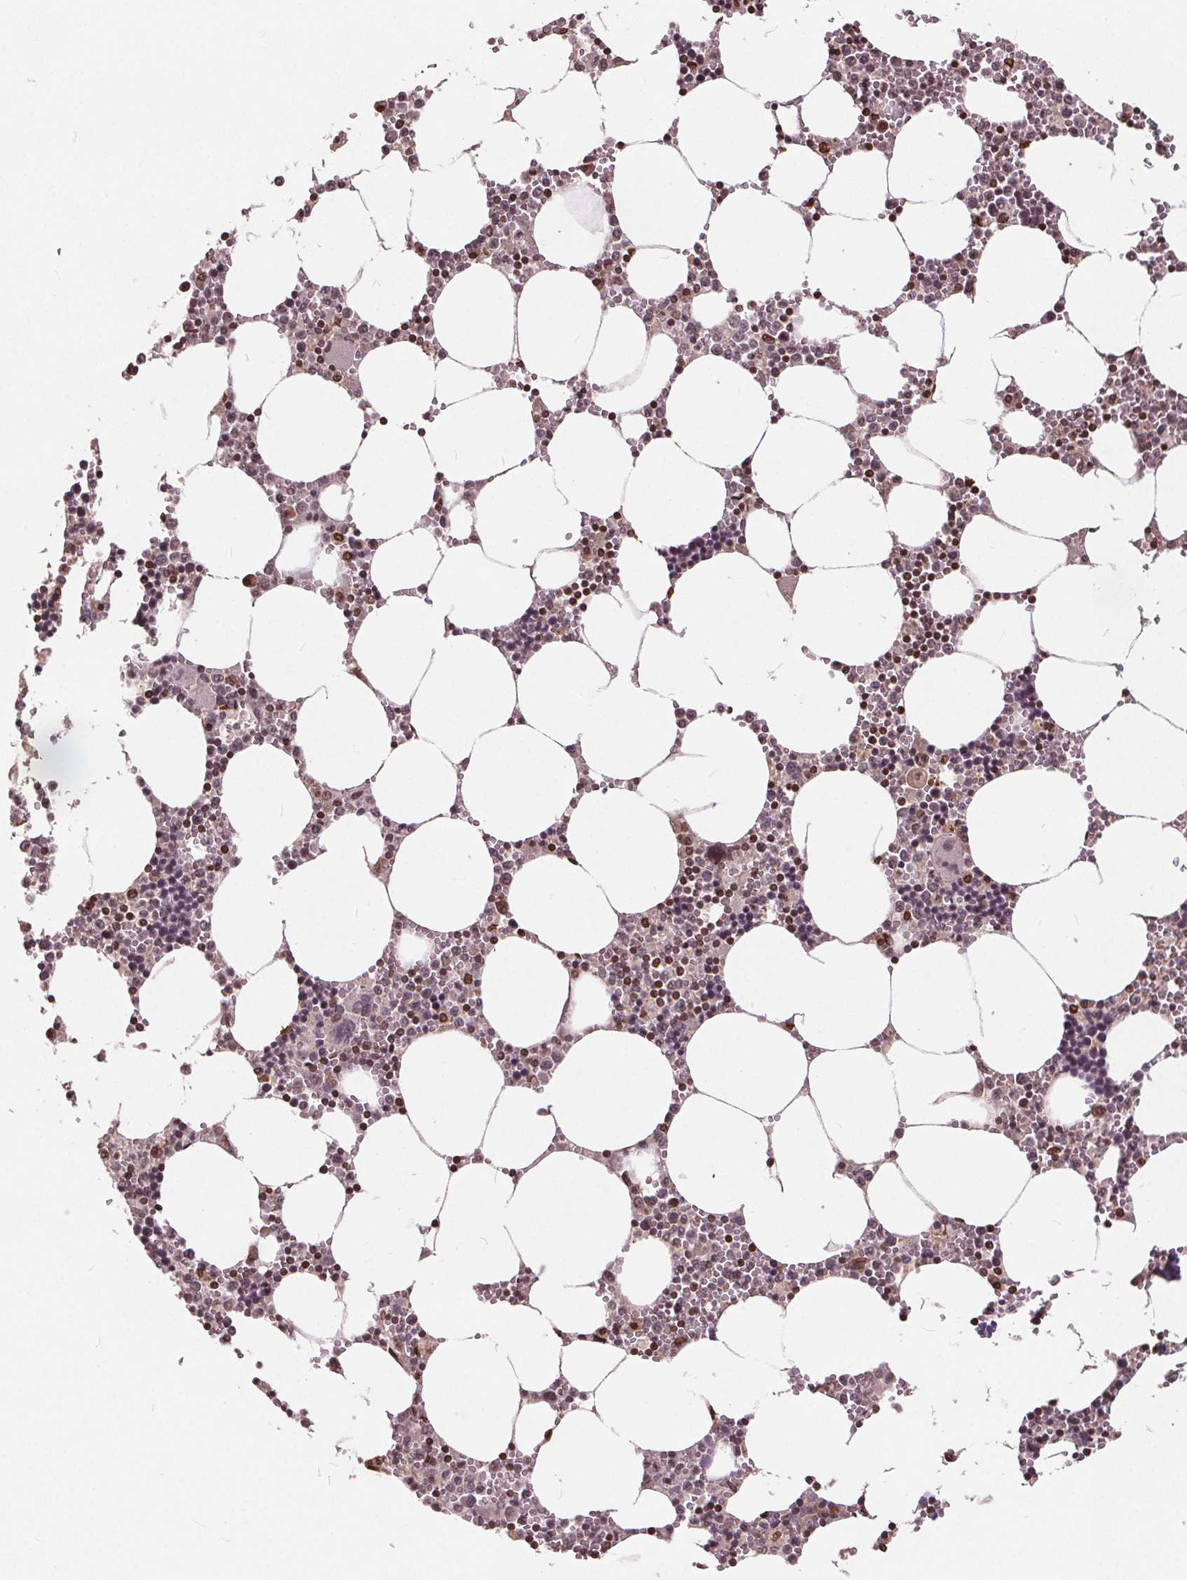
{"staining": {"intensity": "moderate", "quantity": "25%-75%", "location": "nuclear"}, "tissue": "bone marrow", "cell_type": "Hematopoietic cells", "image_type": "normal", "snomed": [{"axis": "morphology", "description": "Normal tissue, NOS"}, {"axis": "topography", "description": "Bone marrow"}], "caption": "IHC staining of benign bone marrow, which shows medium levels of moderate nuclear positivity in about 25%-75% of hematopoietic cells indicating moderate nuclear protein expression. The staining was performed using DAB (3,3'-diaminobenzidine) (brown) for protein detection and nuclei were counterstained in hematoxylin (blue).", "gene": "HIF1AN", "patient": {"sex": "male", "age": 54}}